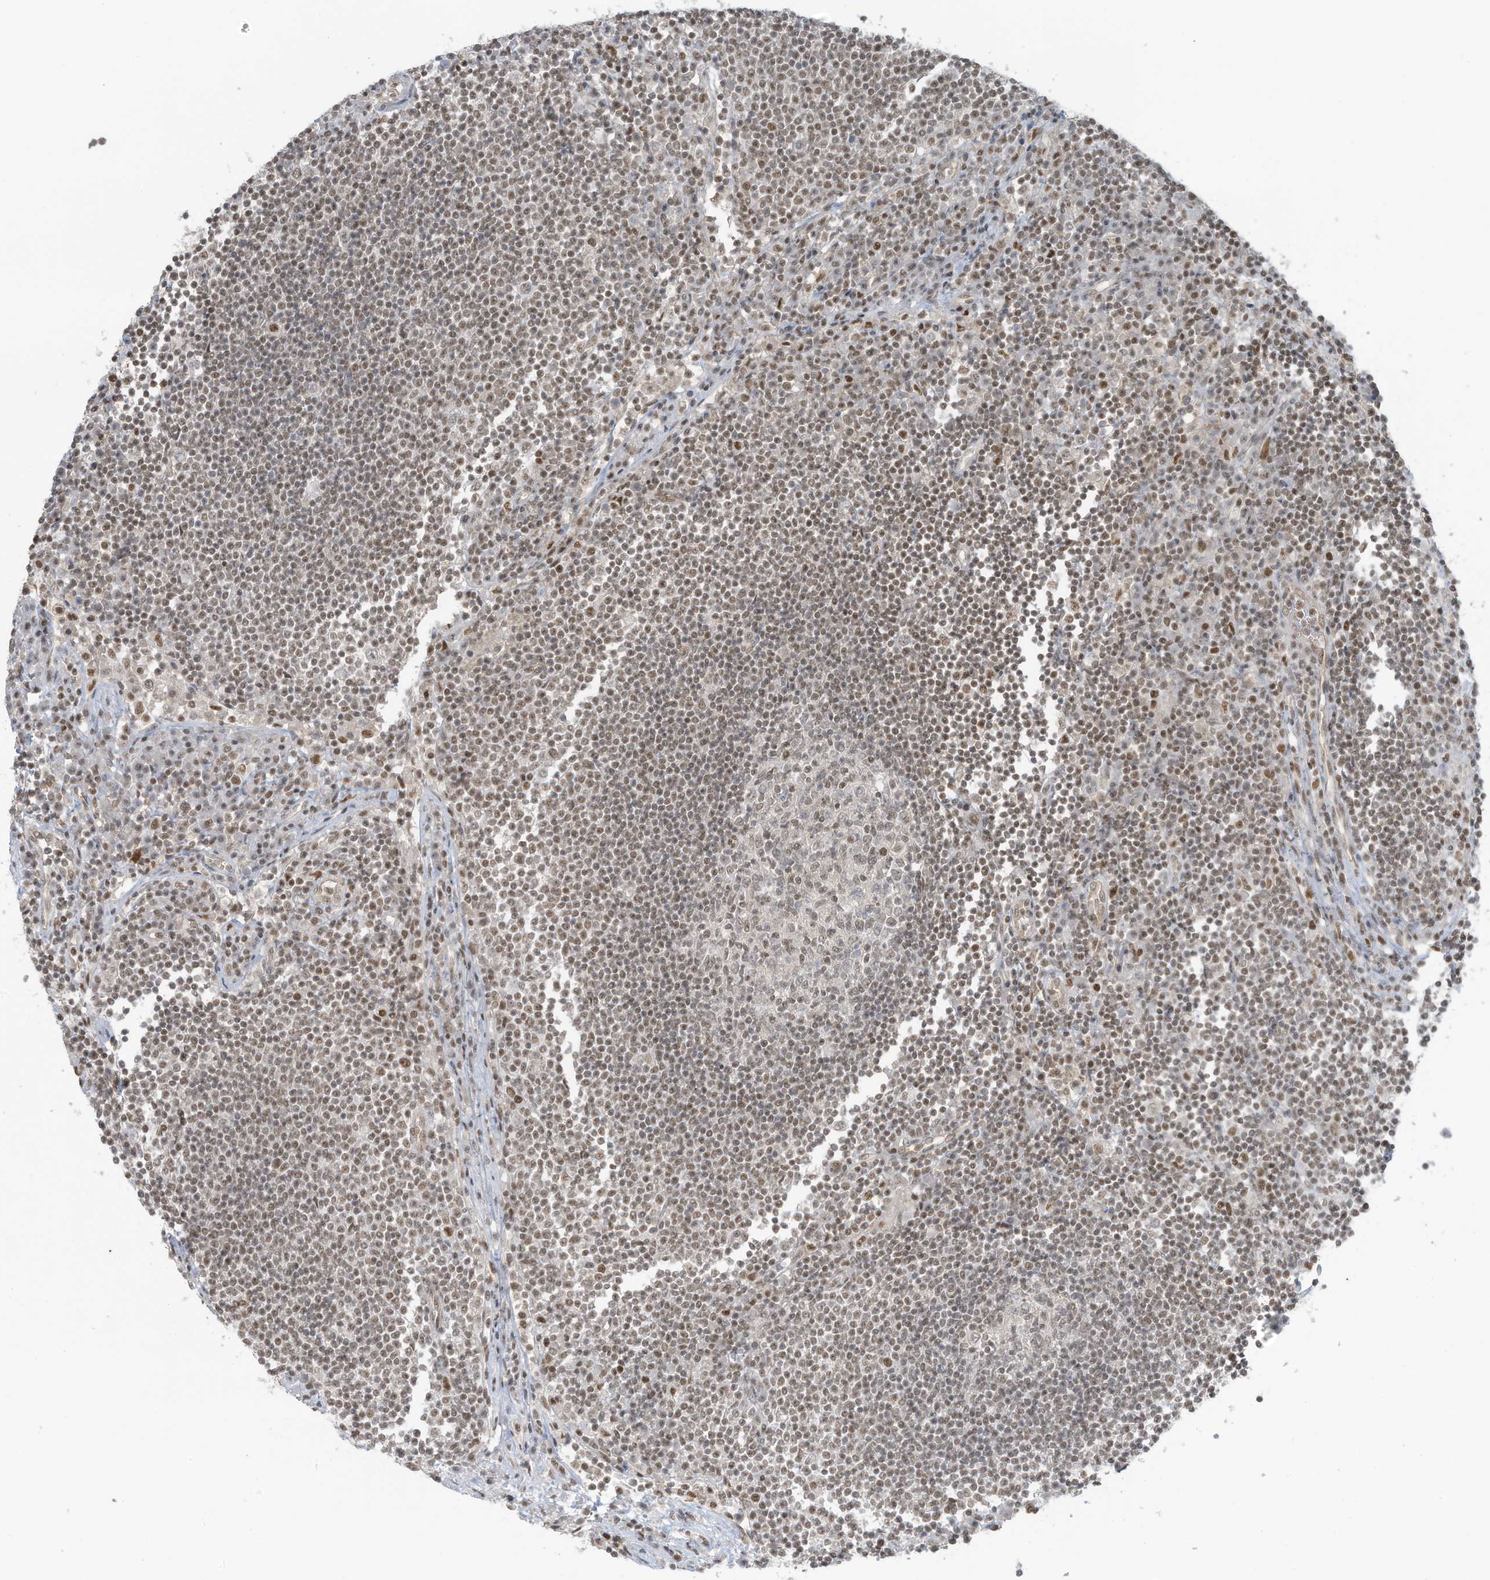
{"staining": {"intensity": "weak", "quantity": "<25%", "location": "nuclear"}, "tissue": "lymph node", "cell_type": "Germinal center cells", "image_type": "normal", "snomed": [{"axis": "morphology", "description": "Normal tissue, NOS"}, {"axis": "topography", "description": "Lymph node"}], "caption": "Germinal center cells show no significant protein expression in unremarkable lymph node. (Stains: DAB immunohistochemistry with hematoxylin counter stain, Microscopy: brightfield microscopy at high magnification).", "gene": "DBR1", "patient": {"sex": "female", "age": 53}}